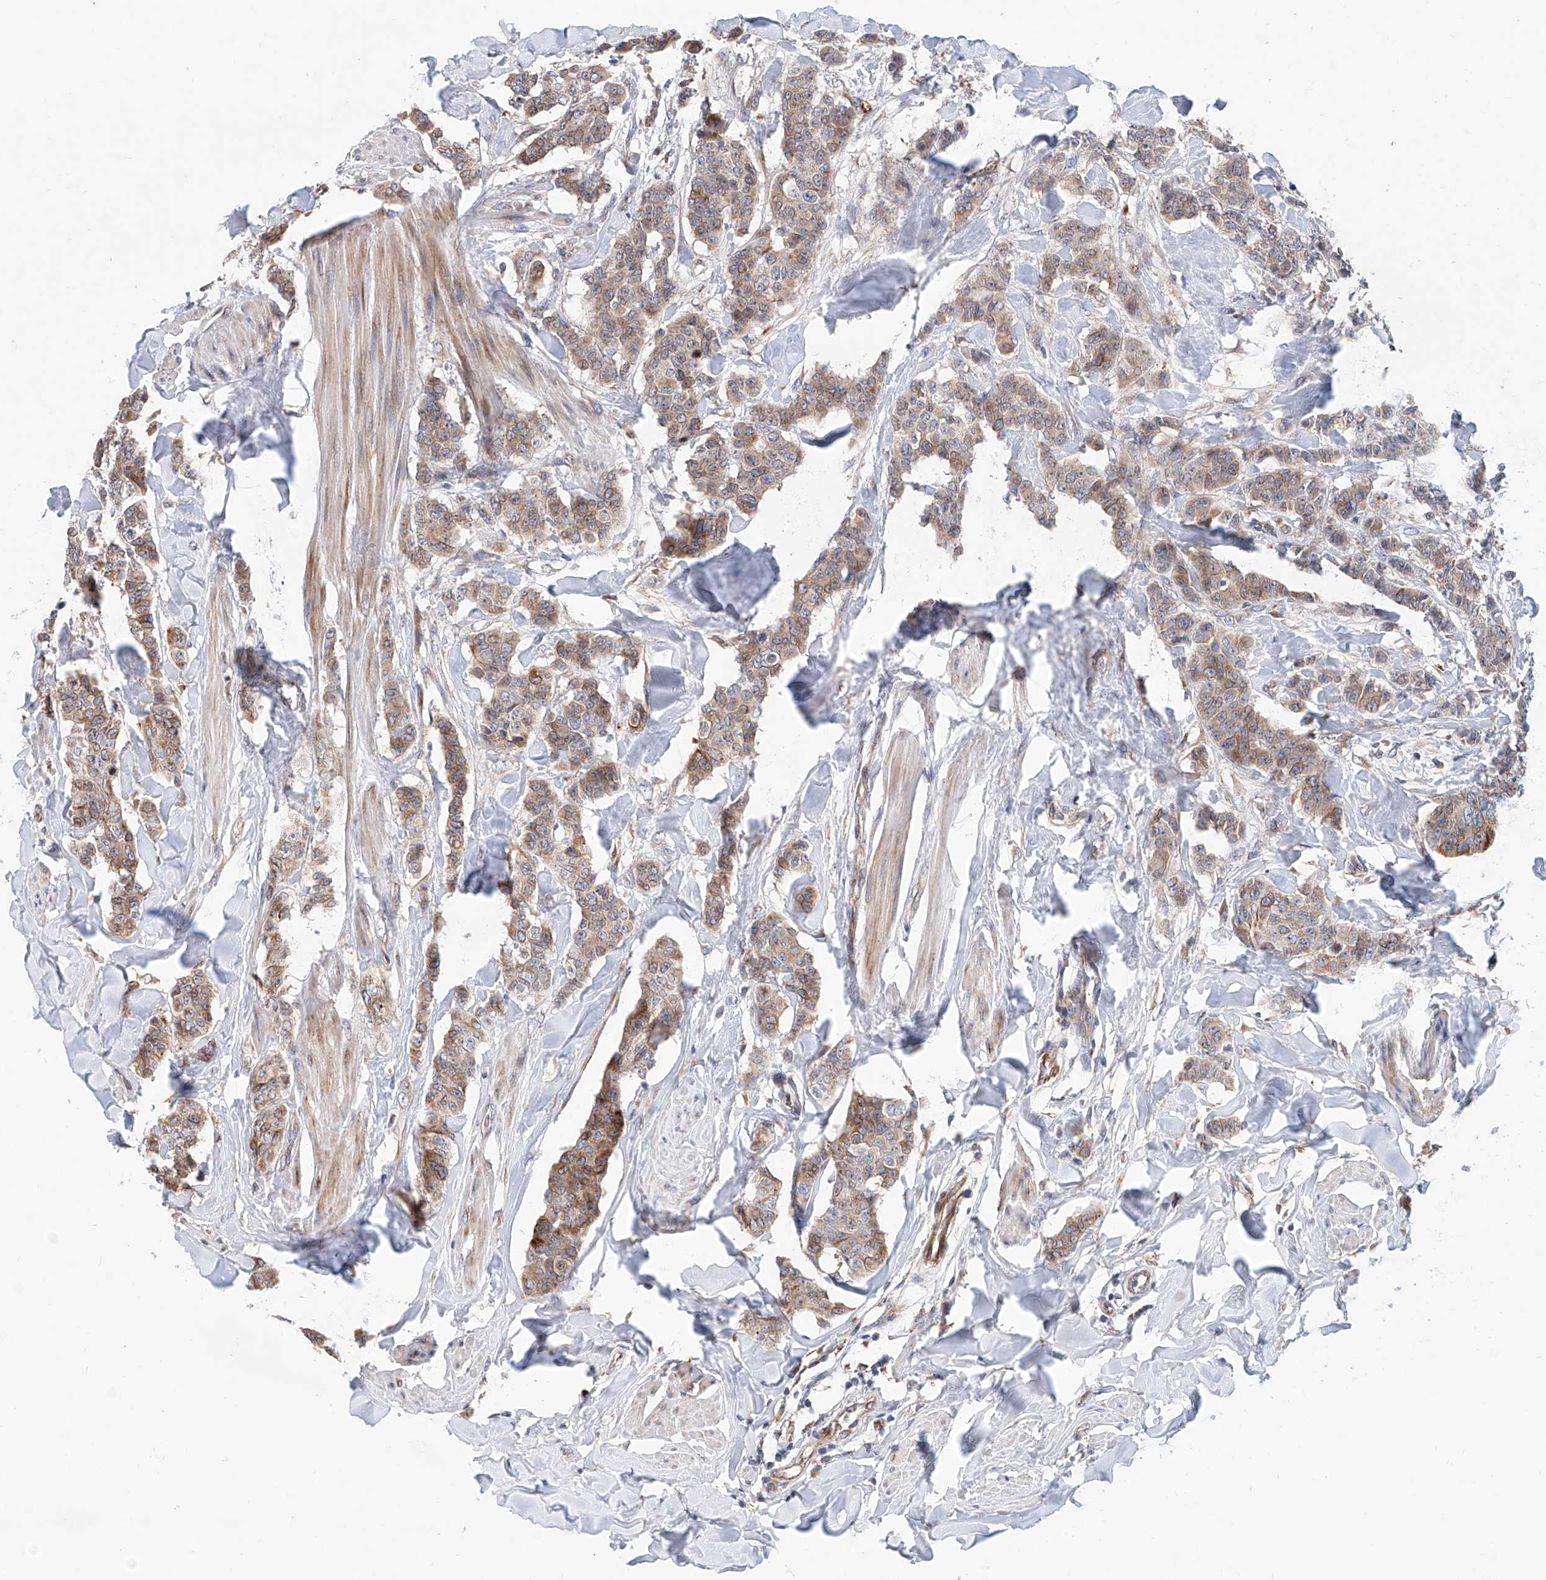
{"staining": {"intensity": "moderate", "quantity": ">75%", "location": "cytoplasmic/membranous"}, "tissue": "breast cancer", "cell_type": "Tumor cells", "image_type": "cancer", "snomed": [{"axis": "morphology", "description": "Duct carcinoma"}, {"axis": "topography", "description": "Breast"}], "caption": "A photomicrograph of human breast cancer stained for a protein shows moderate cytoplasmic/membranous brown staining in tumor cells.", "gene": "HGSNAT", "patient": {"sex": "female", "age": 40}}